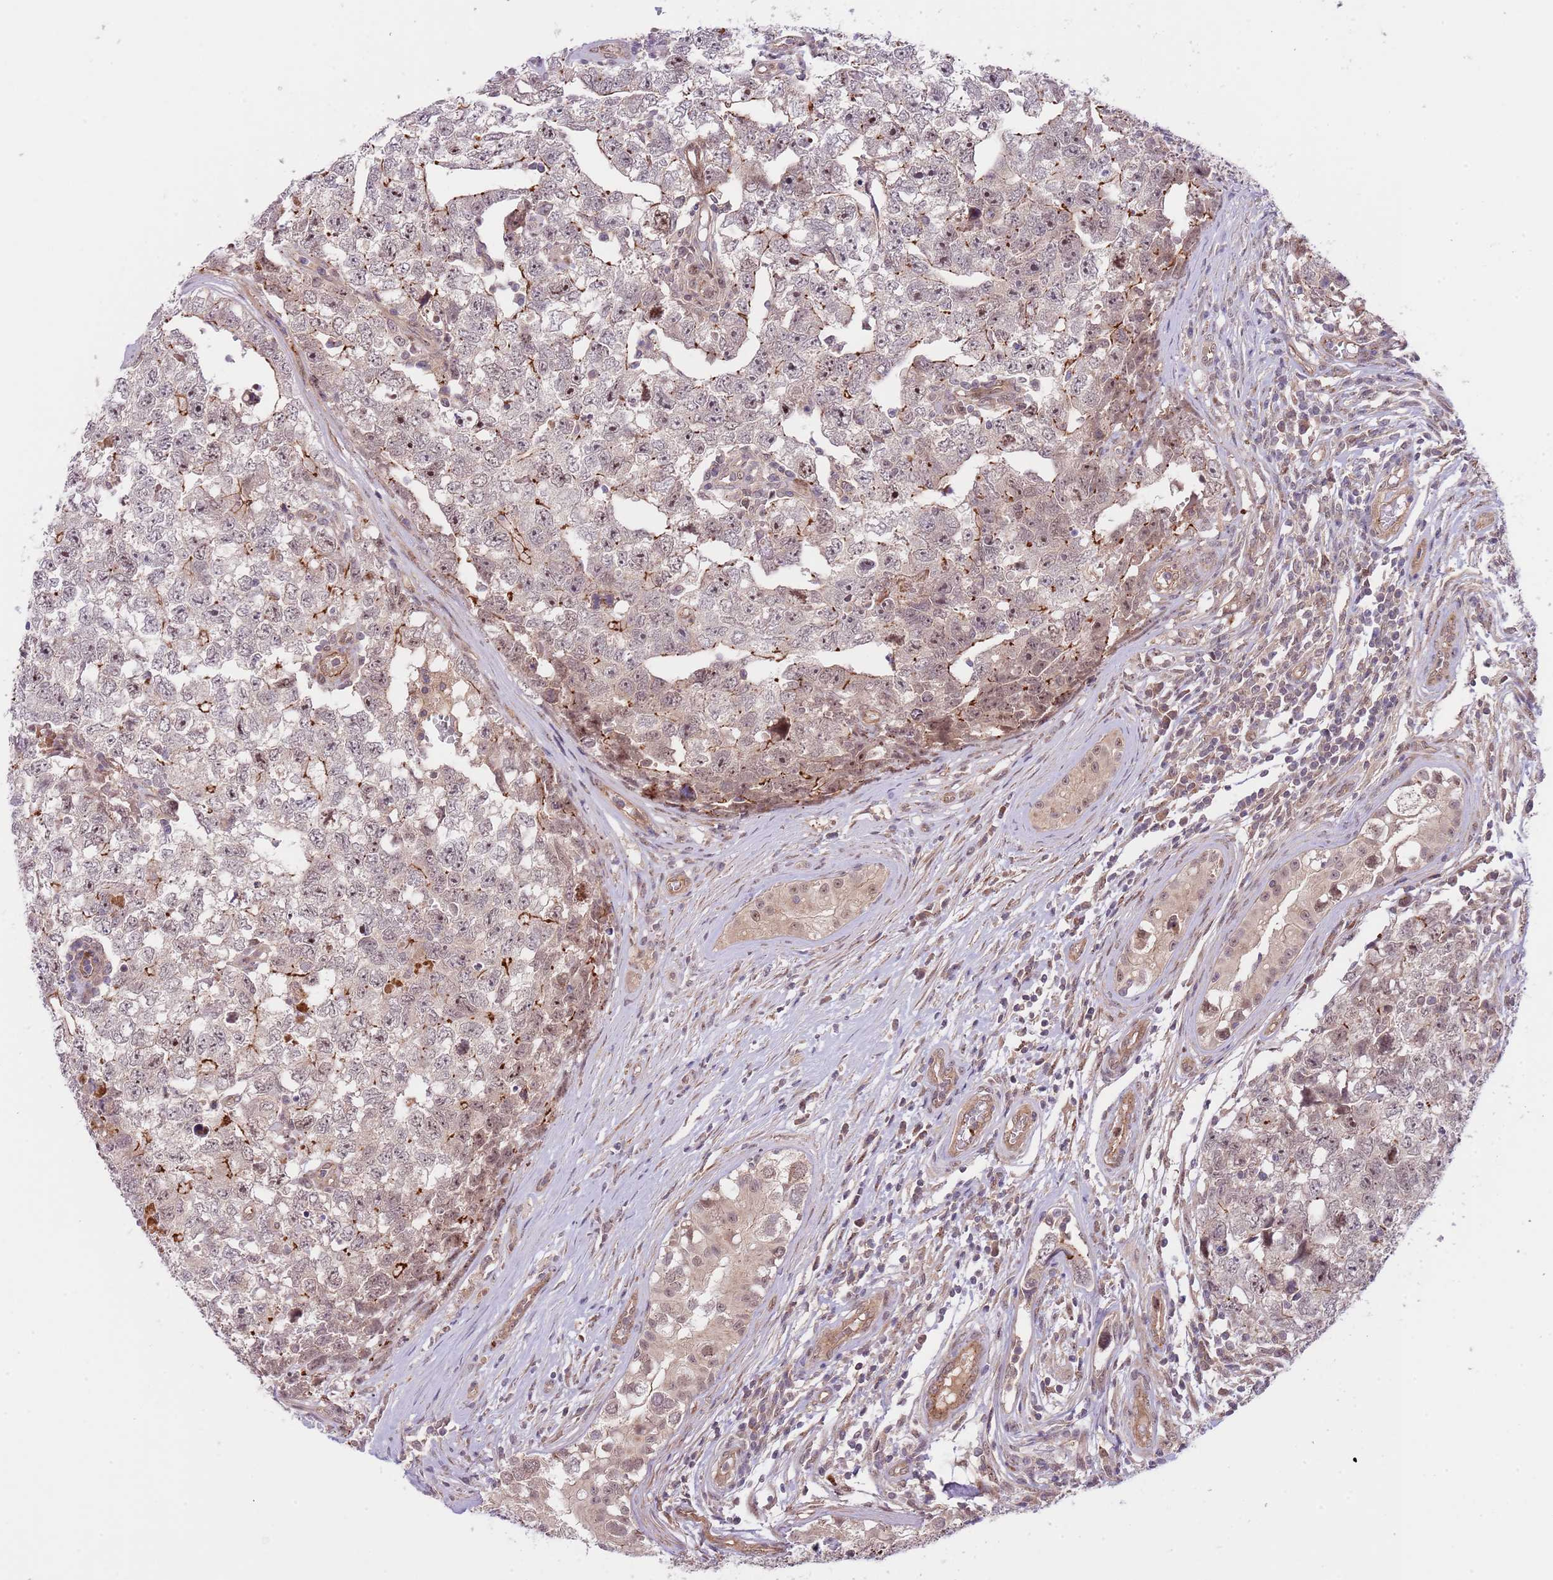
{"staining": {"intensity": "moderate", "quantity": "<25%", "location": "cytoplasmic/membranous"}, "tissue": "testis cancer", "cell_type": "Tumor cells", "image_type": "cancer", "snomed": [{"axis": "morphology", "description": "Carcinoma, Embryonal, NOS"}, {"axis": "topography", "description": "Testis"}], "caption": "This micrograph demonstrates testis embryonal carcinoma stained with immunohistochemistry to label a protein in brown. The cytoplasmic/membranous of tumor cells show moderate positivity for the protein. Nuclei are counter-stained blue.", "gene": "PRR16", "patient": {"sex": "male", "age": 22}}